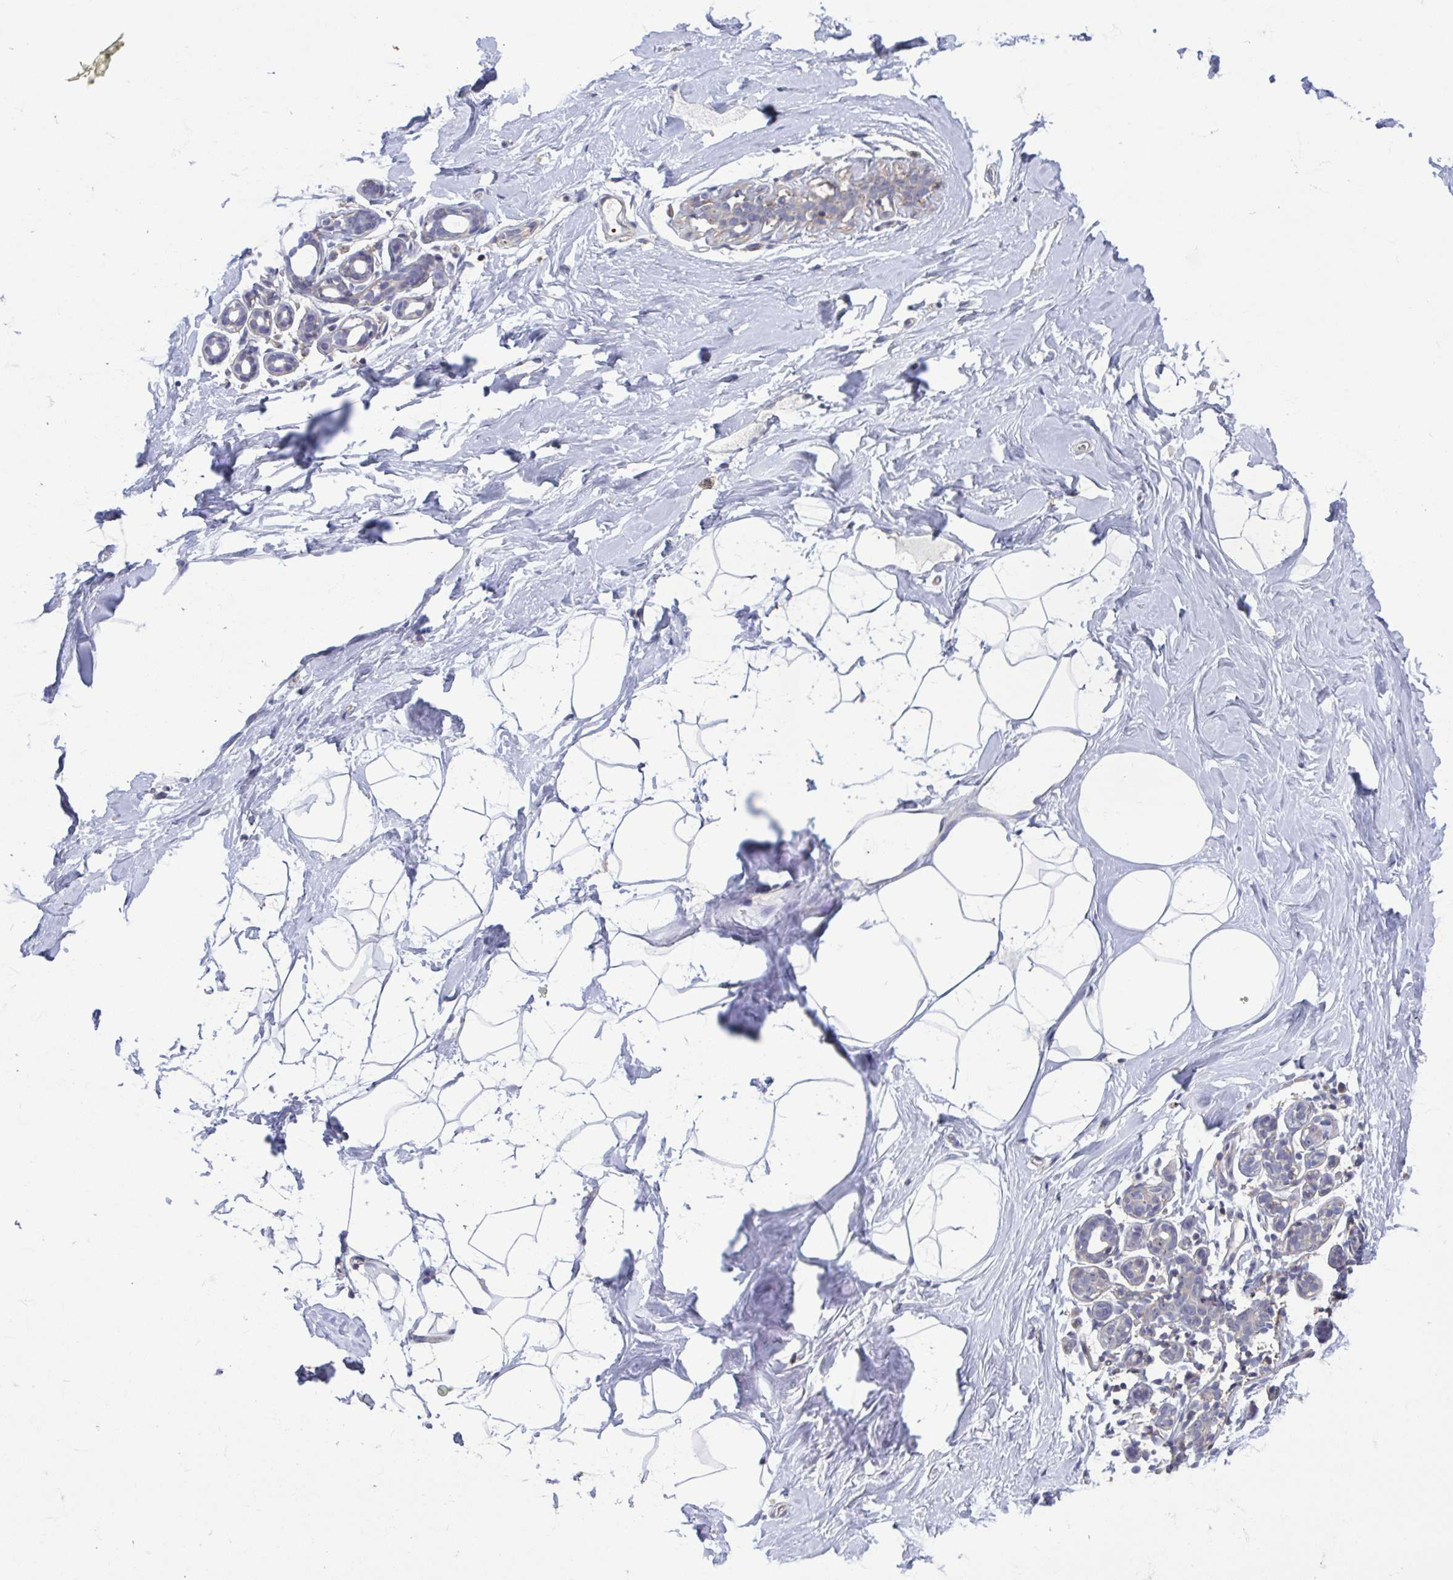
{"staining": {"intensity": "negative", "quantity": "none", "location": "none"}, "tissue": "breast", "cell_type": "Adipocytes", "image_type": "normal", "snomed": [{"axis": "morphology", "description": "Normal tissue, NOS"}, {"axis": "topography", "description": "Breast"}], "caption": "Protein analysis of unremarkable breast shows no significant expression in adipocytes.", "gene": "LRRC38", "patient": {"sex": "female", "age": 32}}